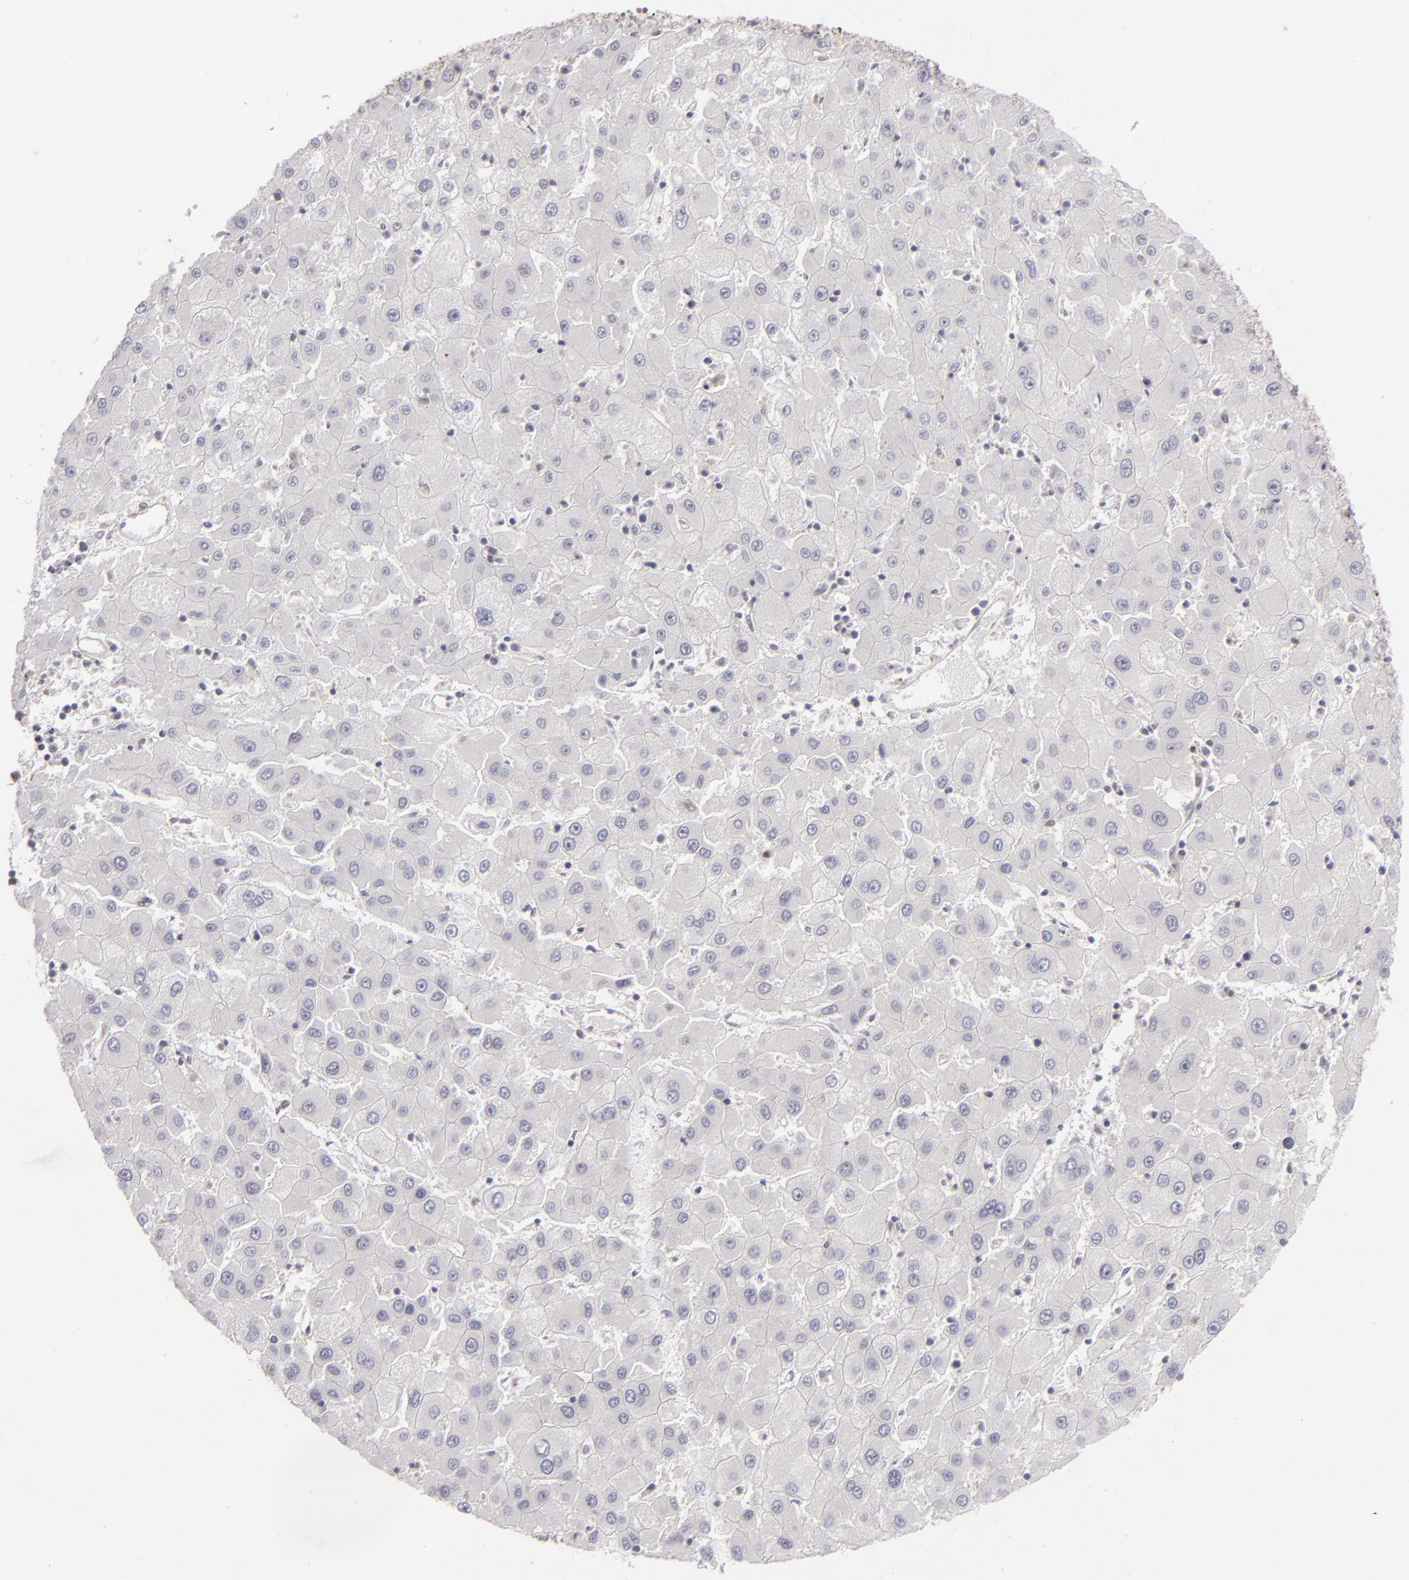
{"staining": {"intensity": "negative", "quantity": "none", "location": "none"}, "tissue": "liver cancer", "cell_type": "Tumor cells", "image_type": "cancer", "snomed": [{"axis": "morphology", "description": "Carcinoma, Hepatocellular, NOS"}, {"axis": "topography", "description": "Liver"}], "caption": "A histopathology image of liver cancer (hepatocellular carcinoma) stained for a protein reveals no brown staining in tumor cells.", "gene": "CLDN2", "patient": {"sex": "male", "age": 72}}